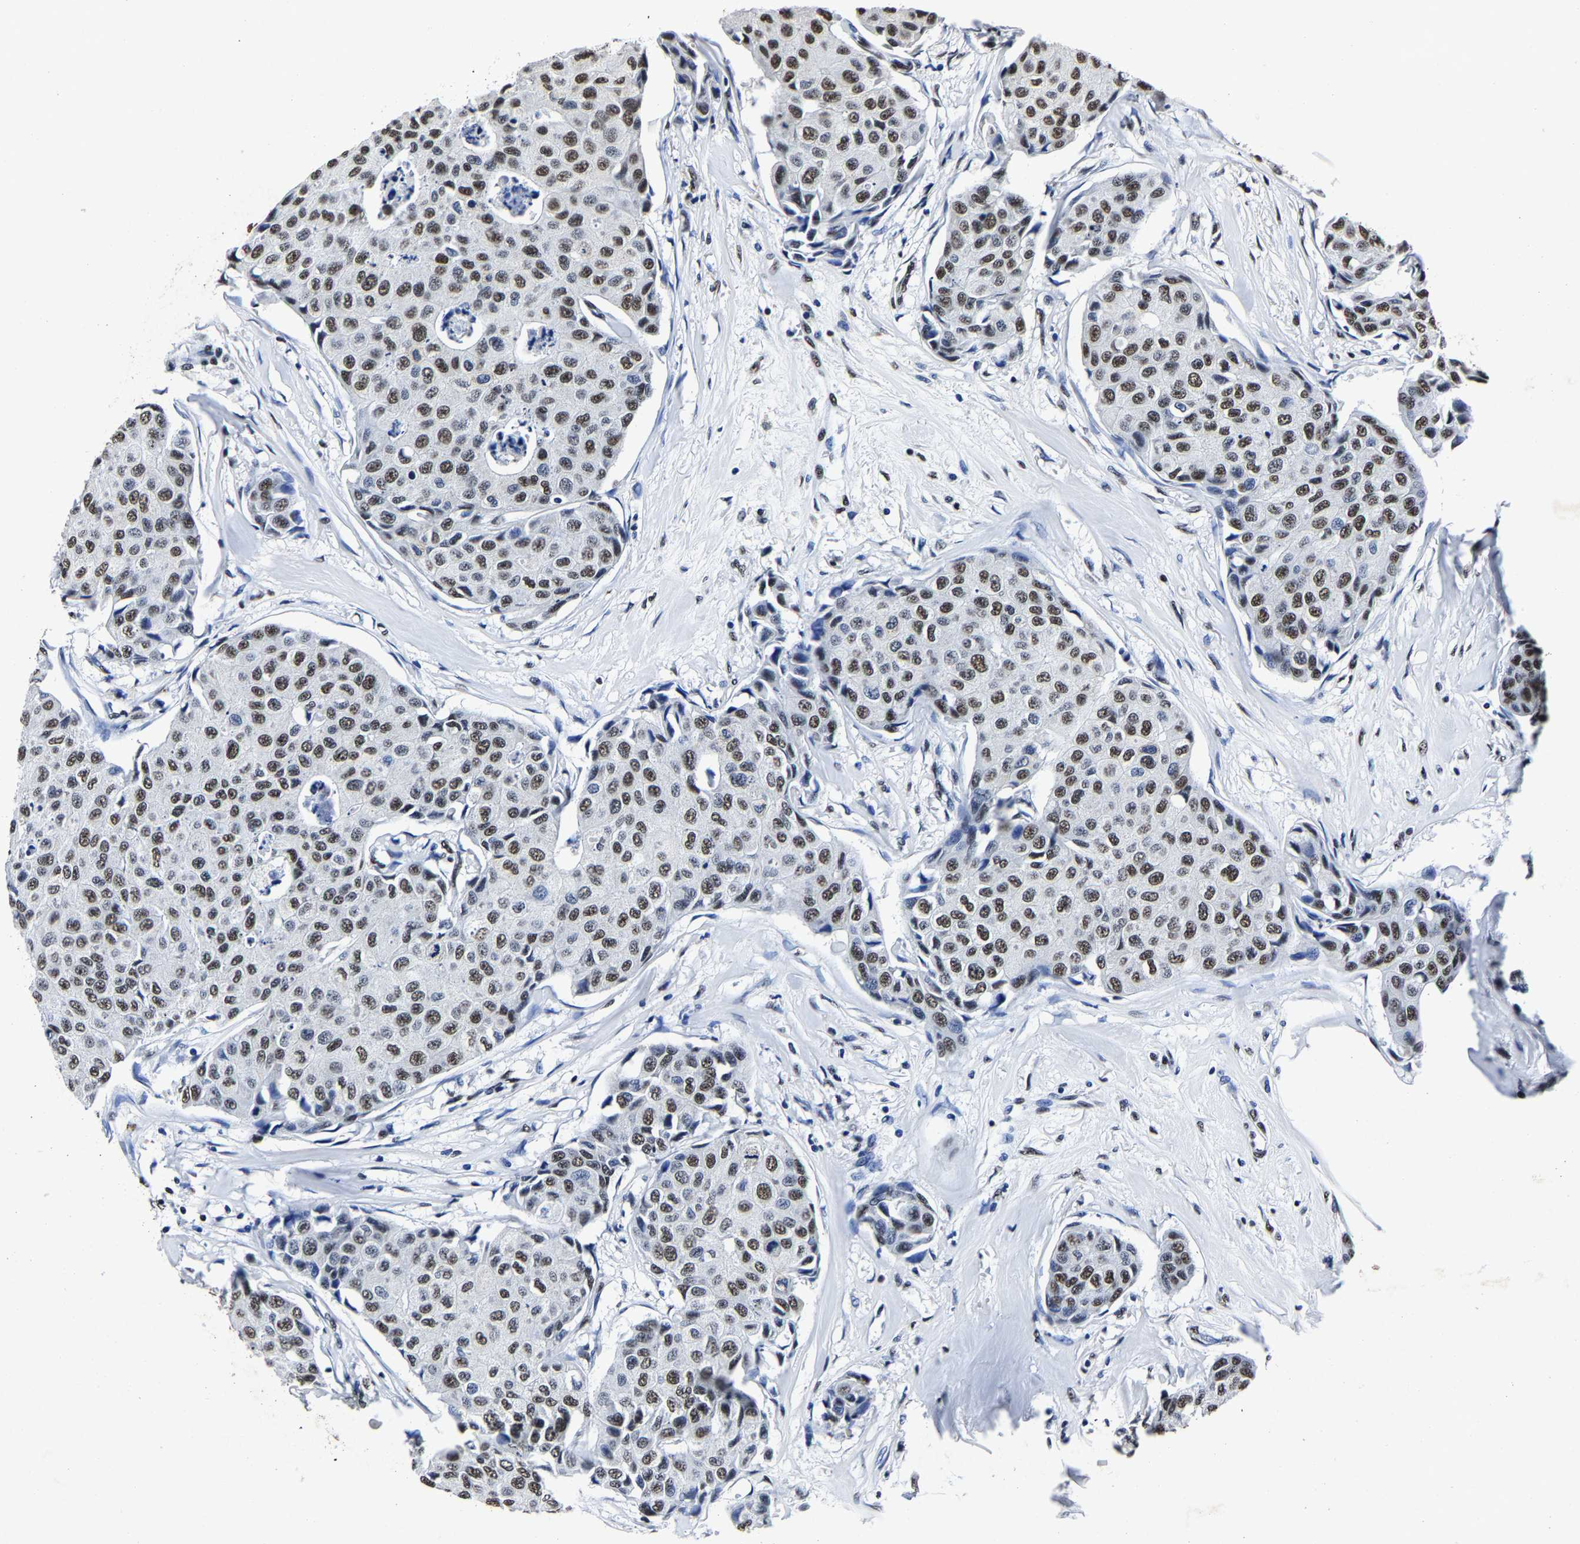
{"staining": {"intensity": "moderate", "quantity": ">75%", "location": "nuclear"}, "tissue": "breast cancer", "cell_type": "Tumor cells", "image_type": "cancer", "snomed": [{"axis": "morphology", "description": "Duct carcinoma"}, {"axis": "topography", "description": "Breast"}], "caption": "Protein staining of breast cancer (intraductal carcinoma) tissue demonstrates moderate nuclear expression in approximately >75% of tumor cells. (DAB (3,3'-diaminobenzidine) = brown stain, brightfield microscopy at high magnification).", "gene": "RBM45", "patient": {"sex": "female", "age": 80}}